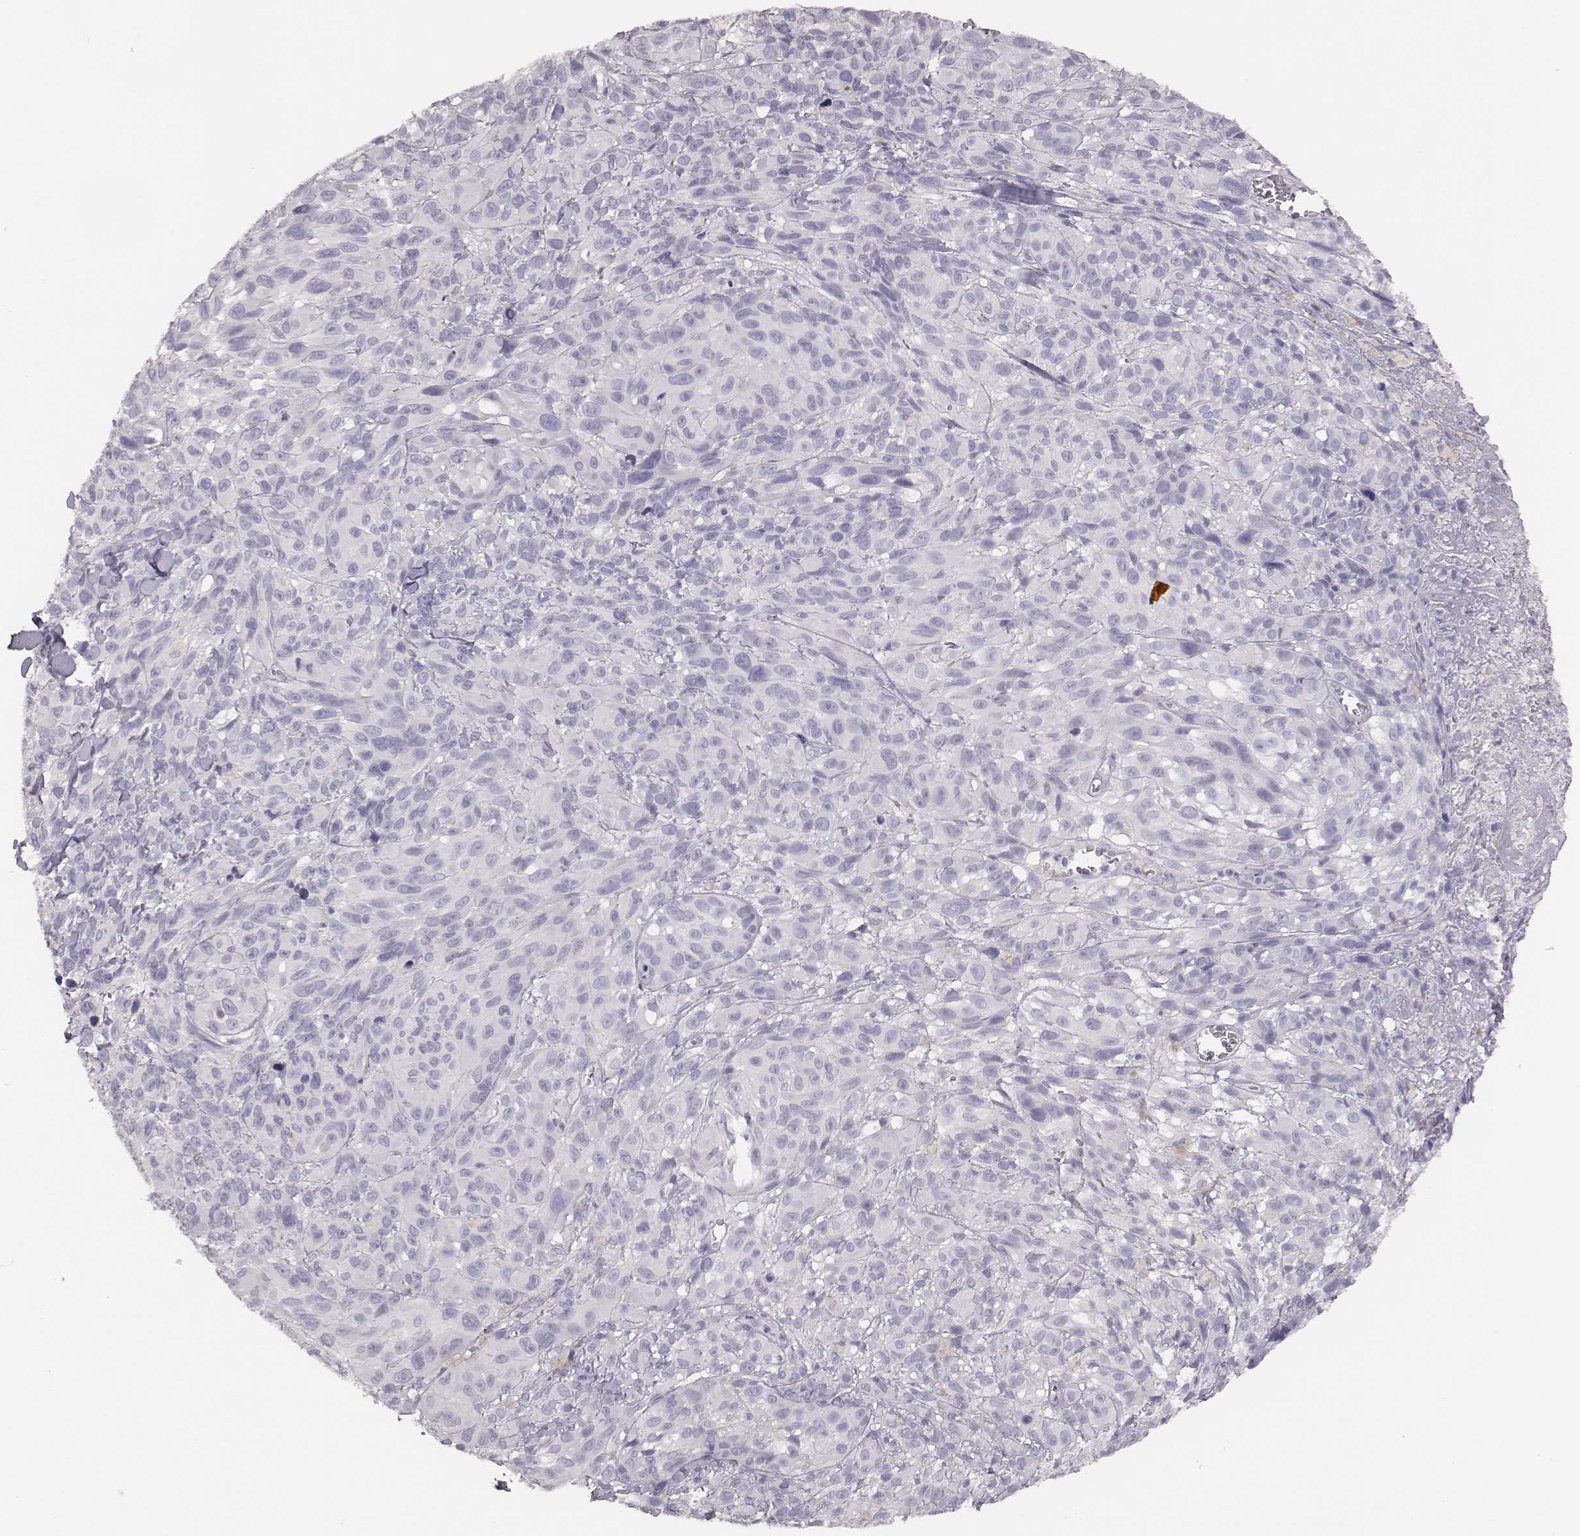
{"staining": {"intensity": "negative", "quantity": "none", "location": "none"}, "tissue": "melanoma", "cell_type": "Tumor cells", "image_type": "cancer", "snomed": [{"axis": "morphology", "description": "Malignant melanoma, NOS"}, {"axis": "topography", "description": "Skin"}], "caption": "The histopathology image reveals no significant expression in tumor cells of melanoma.", "gene": "MYH6", "patient": {"sex": "male", "age": 83}}